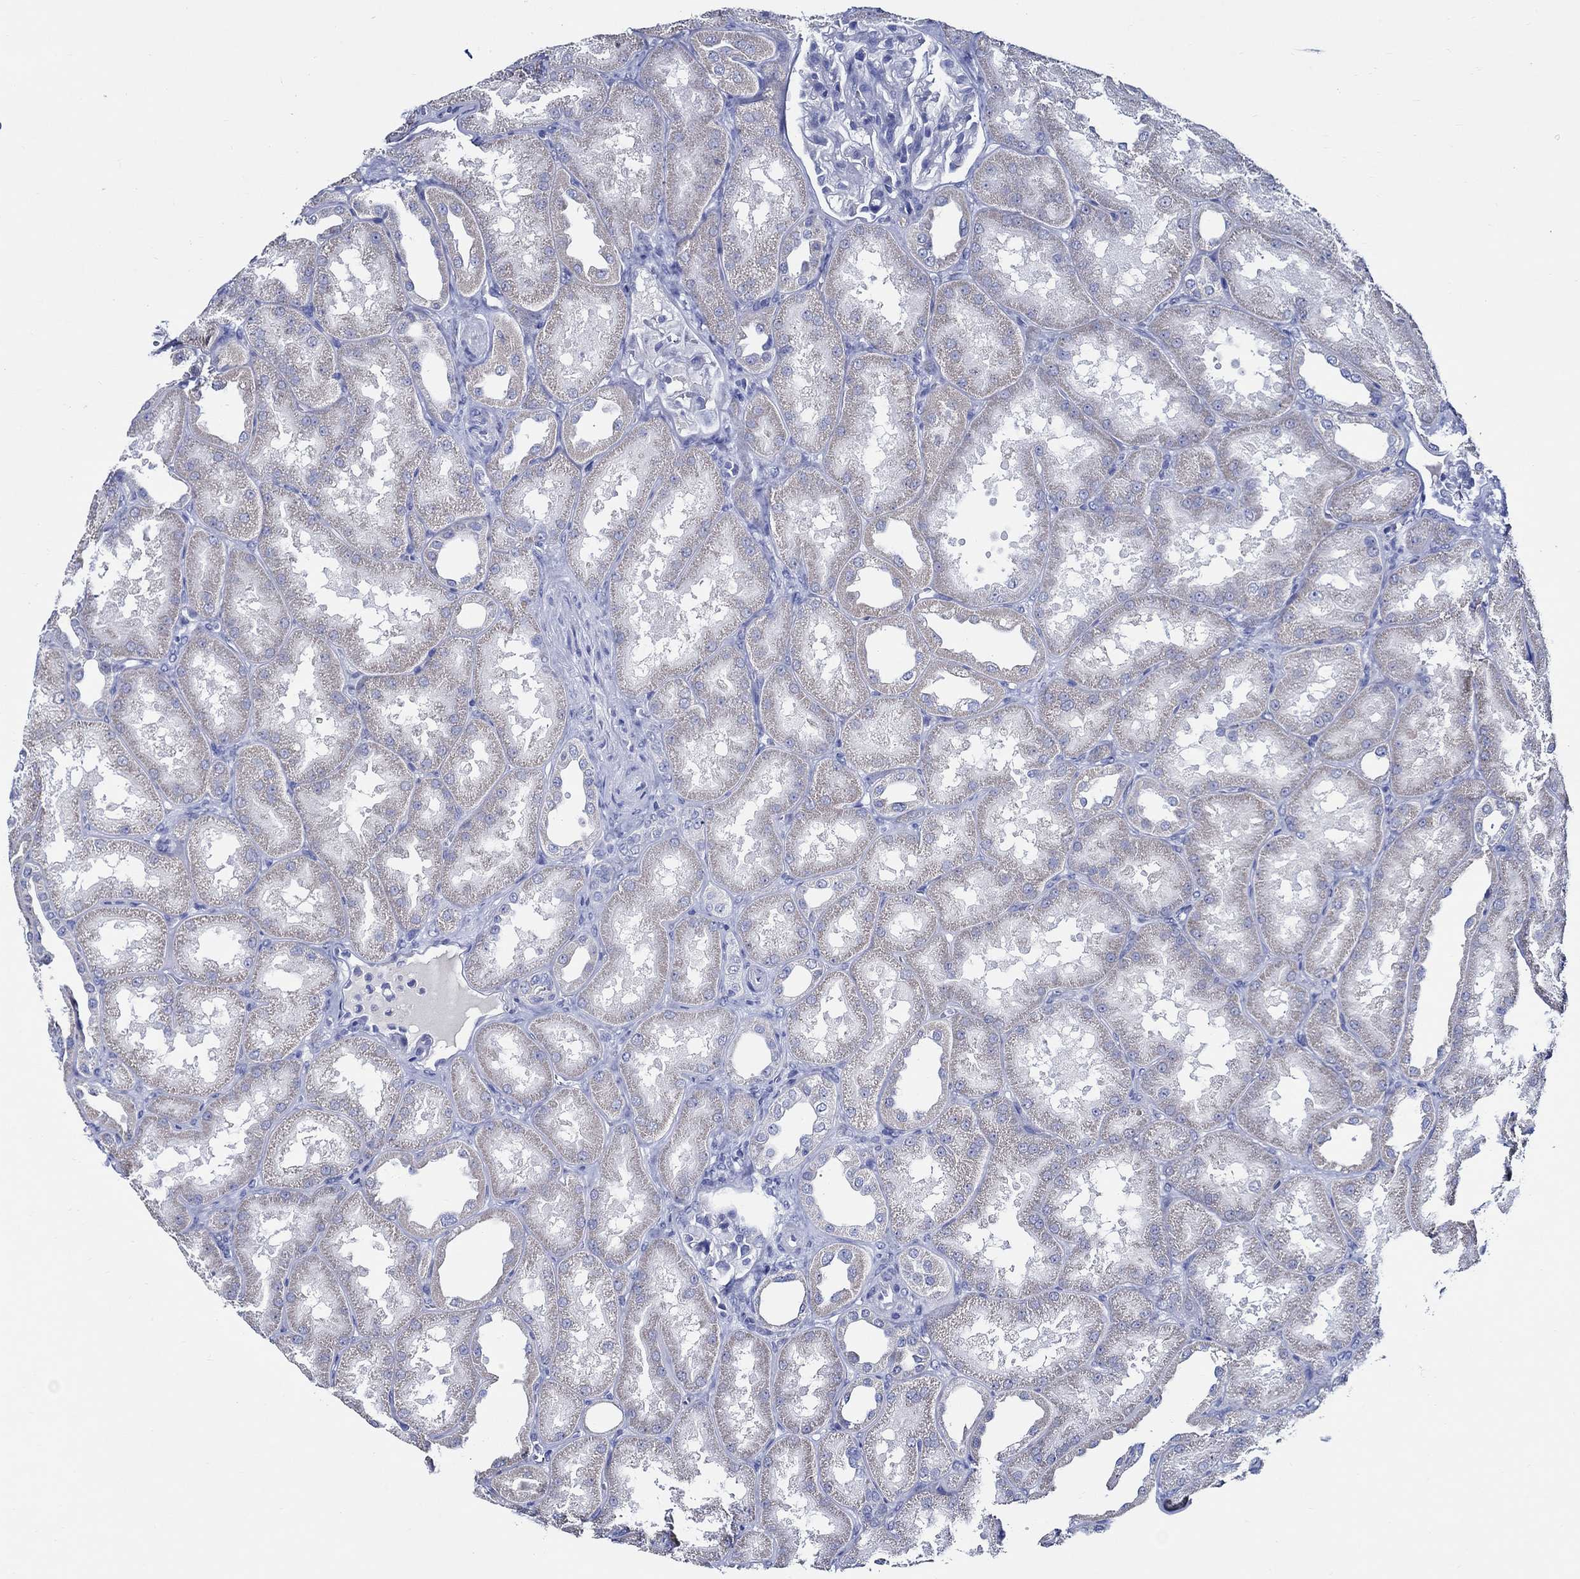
{"staining": {"intensity": "negative", "quantity": "none", "location": "none"}, "tissue": "kidney", "cell_type": "Cells in glomeruli", "image_type": "normal", "snomed": [{"axis": "morphology", "description": "Normal tissue, NOS"}, {"axis": "topography", "description": "Kidney"}], "caption": "Histopathology image shows no protein staining in cells in glomeruli of normal kidney. Brightfield microscopy of immunohistochemistry stained with DAB (3,3'-diaminobenzidine) (brown) and hematoxylin (blue), captured at high magnification.", "gene": "SKOR1", "patient": {"sex": "male", "age": 61}}